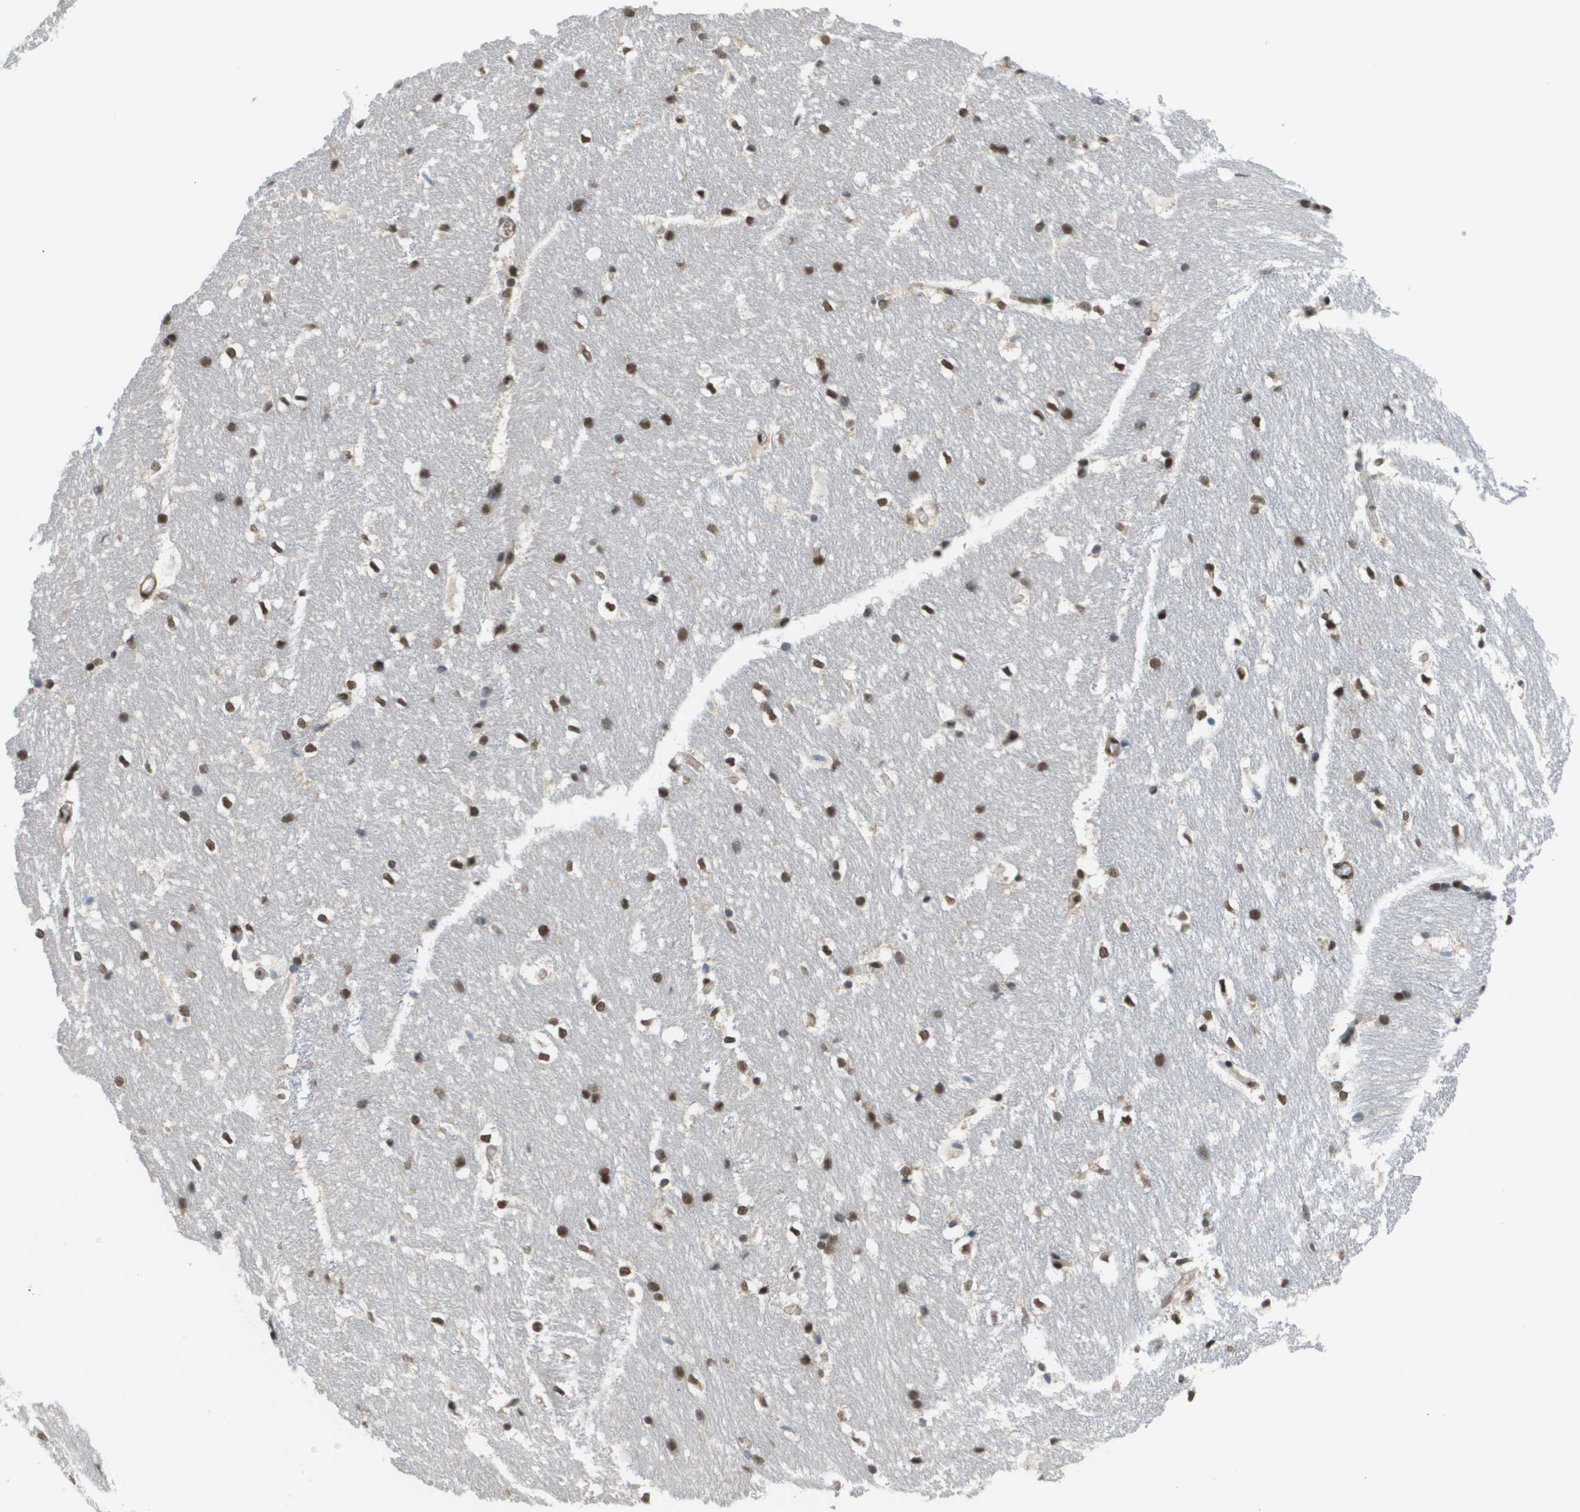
{"staining": {"intensity": "moderate", "quantity": "25%-75%", "location": "nuclear"}, "tissue": "hippocampus", "cell_type": "Glial cells", "image_type": "normal", "snomed": [{"axis": "morphology", "description": "Normal tissue, NOS"}, {"axis": "topography", "description": "Hippocampus"}], "caption": "A medium amount of moderate nuclear positivity is present in about 25%-75% of glial cells in unremarkable hippocampus.", "gene": "PRCC", "patient": {"sex": "female", "age": 19}}